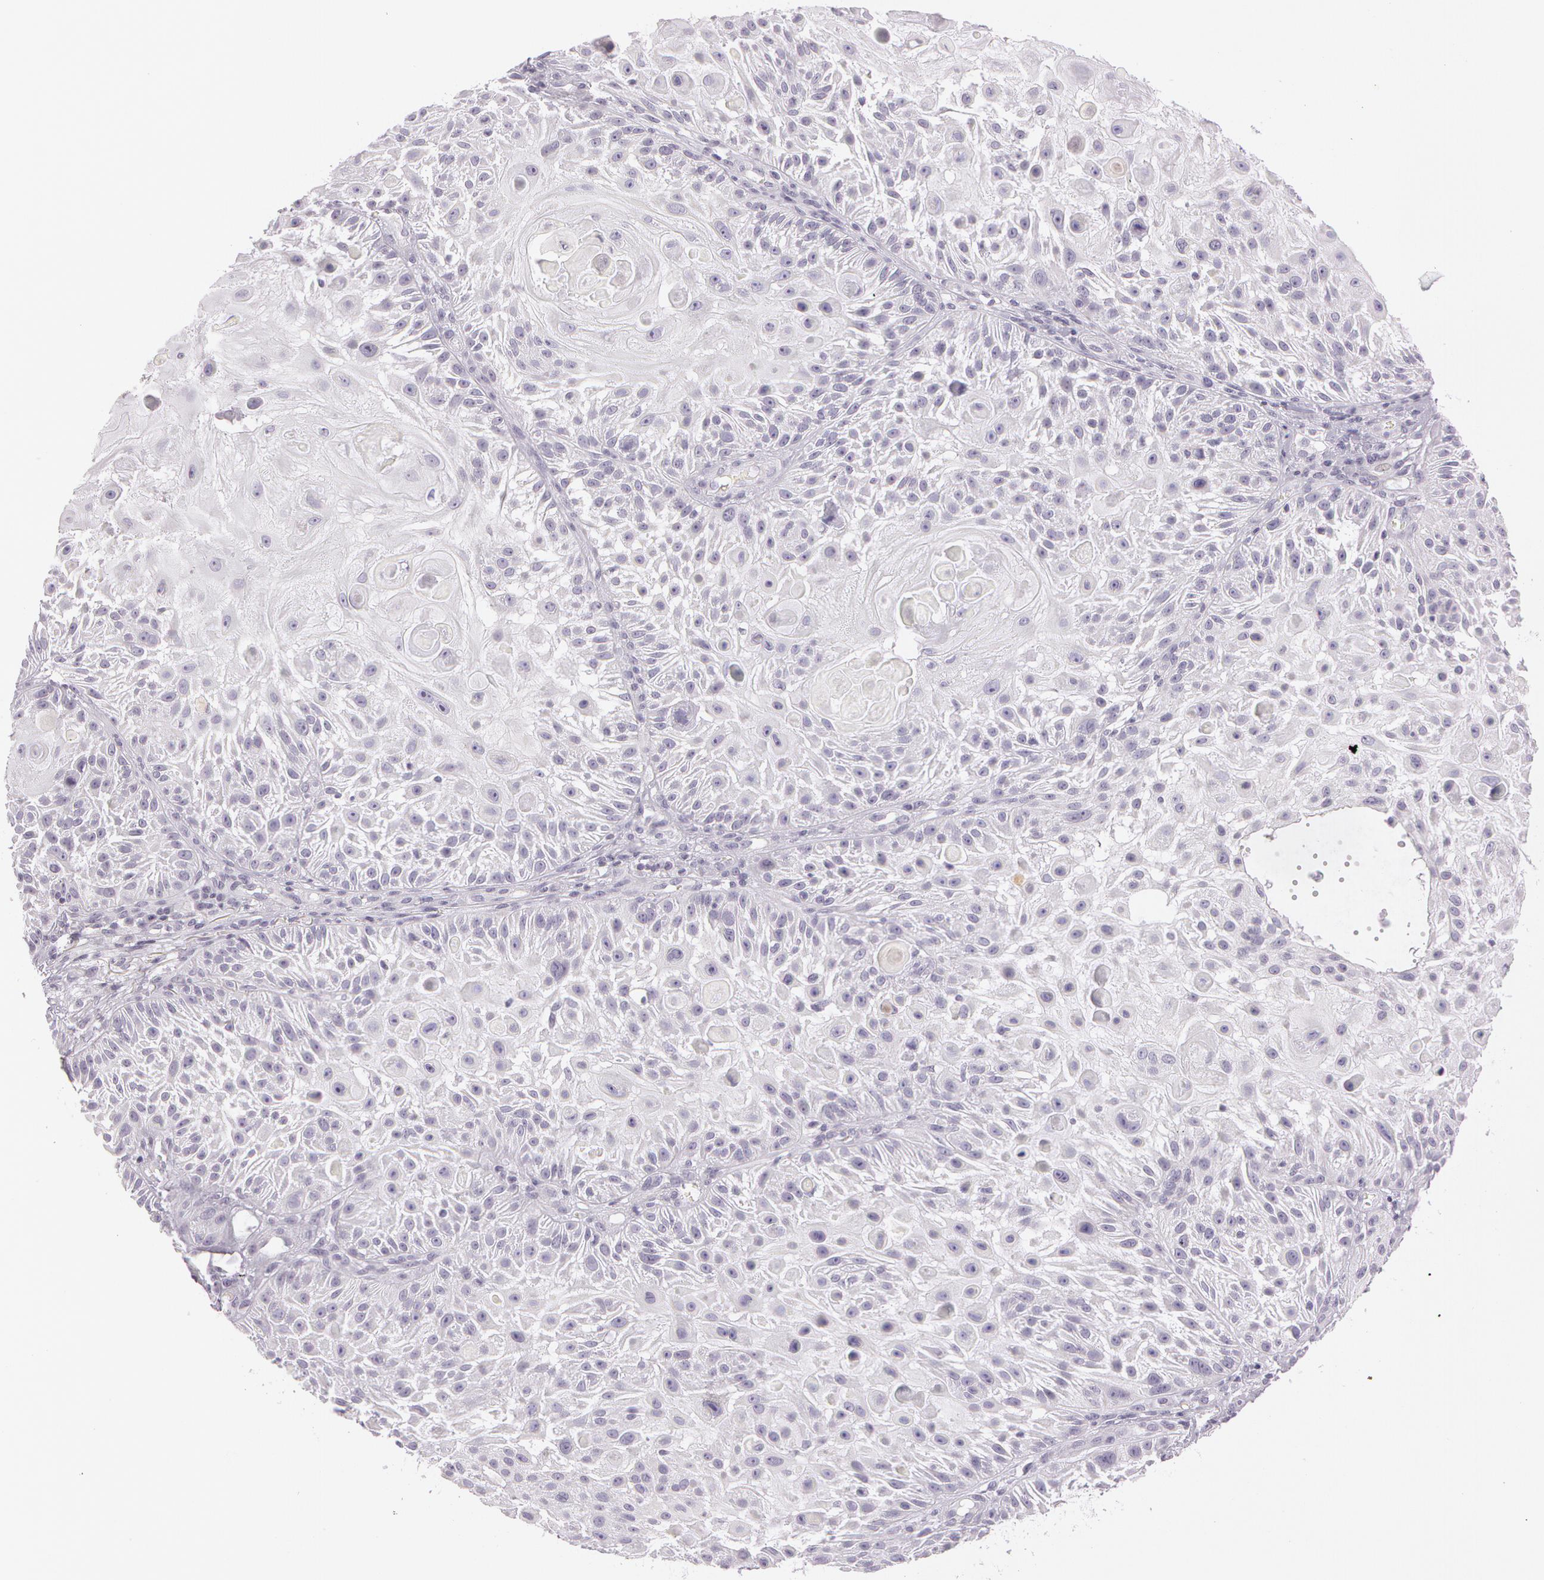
{"staining": {"intensity": "negative", "quantity": "none", "location": "none"}, "tissue": "skin cancer", "cell_type": "Tumor cells", "image_type": "cancer", "snomed": [{"axis": "morphology", "description": "Squamous cell carcinoma, NOS"}, {"axis": "topography", "description": "Skin"}], "caption": "Immunohistochemical staining of skin squamous cell carcinoma exhibits no significant positivity in tumor cells.", "gene": "OTC", "patient": {"sex": "female", "age": 89}}